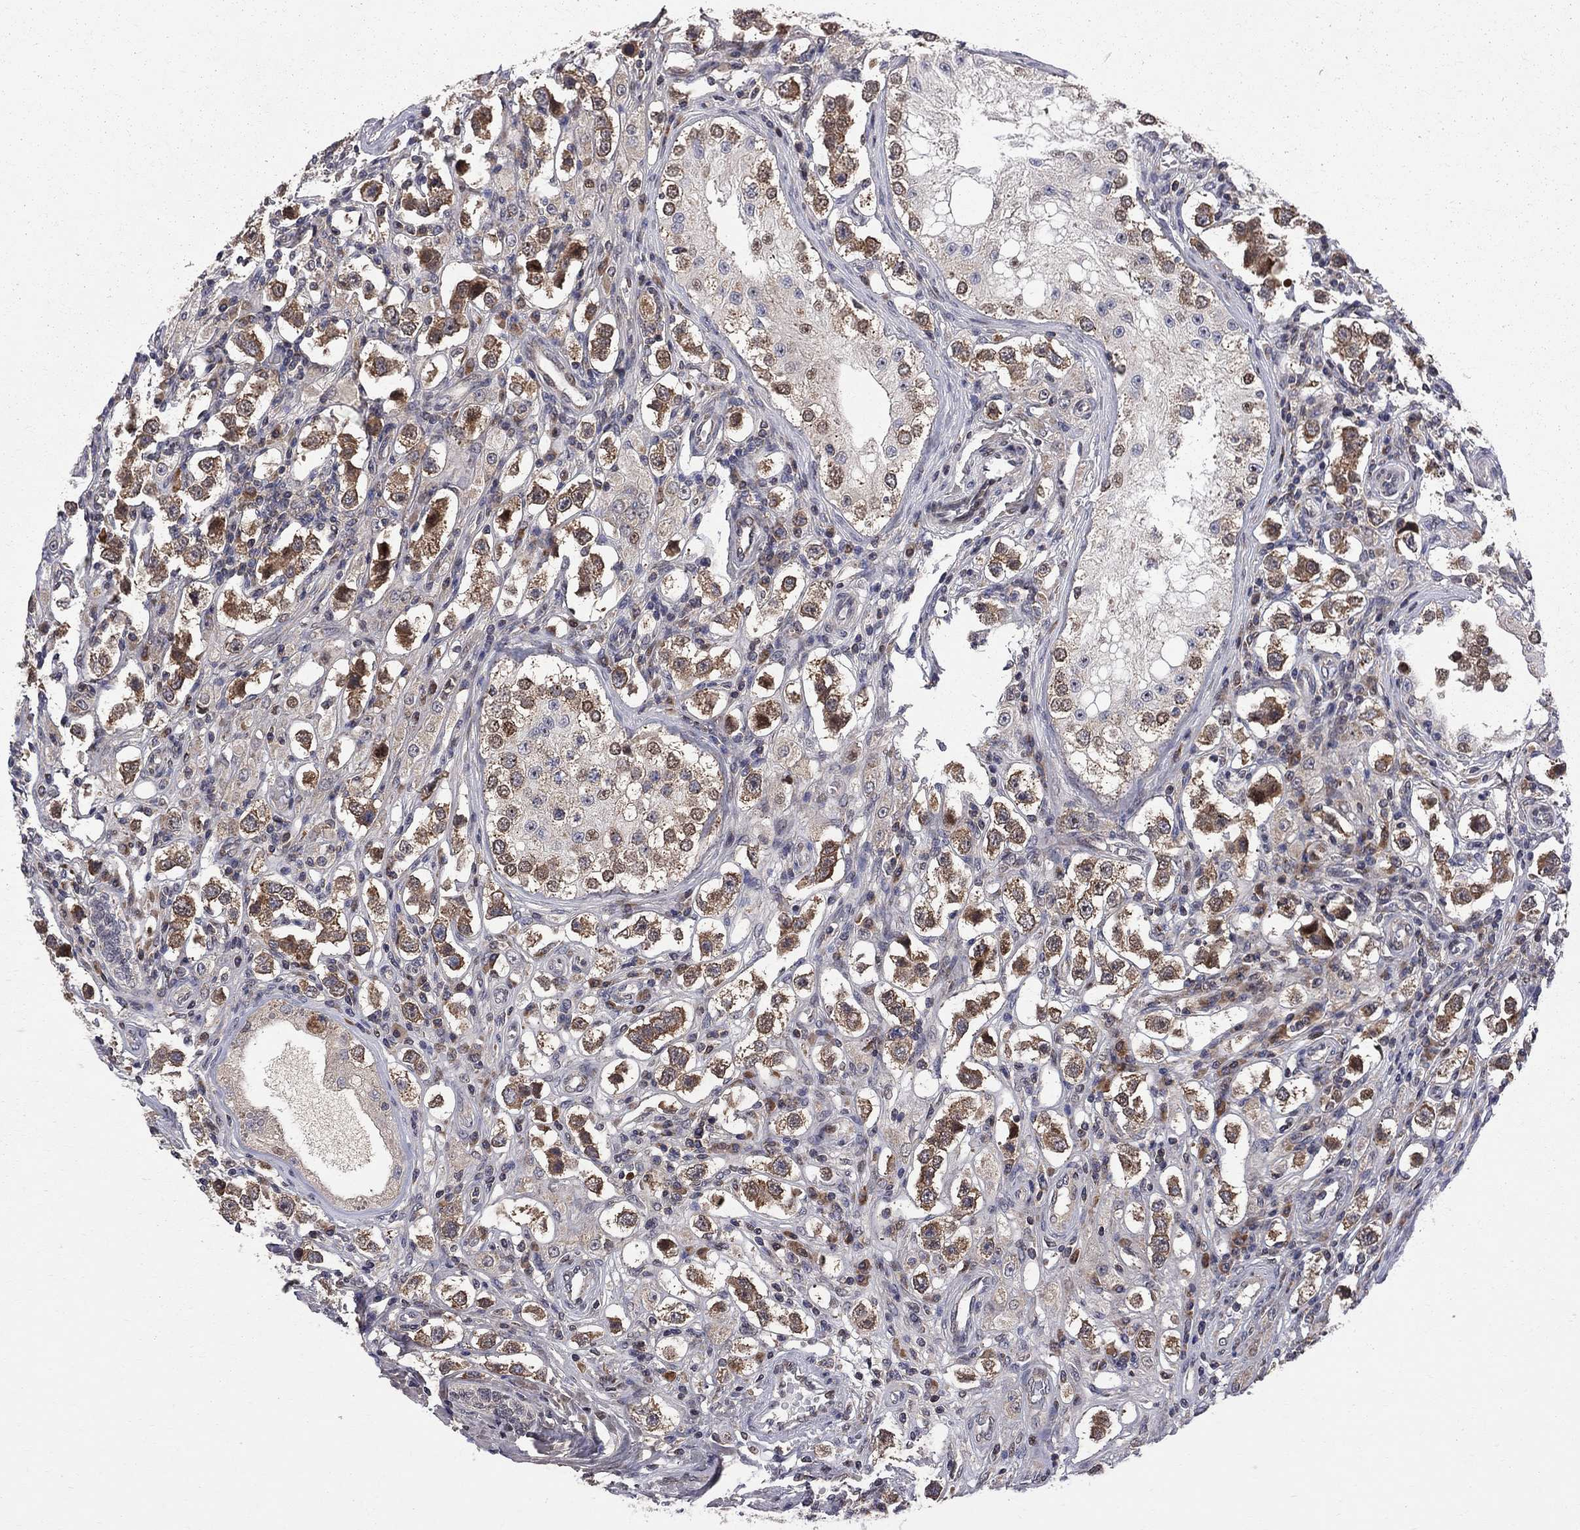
{"staining": {"intensity": "strong", "quantity": ">75%", "location": "cytoplasmic/membranous"}, "tissue": "testis cancer", "cell_type": "Tumor cells", "image_type": "cancer", "snomed": [{"axis": "morphology", "description": "Seminoma, NOS"}, {"axis": "topography", "description": "Testis"}], "caption": "The photomicrograph exhibits staining of testis cancer (seminoma), revealing strong cytoplasmic/membranous protein expression (brown color) within tumor cells.", "gene": "CNOT11", "patient": {"sex": "male", "age": 37}}